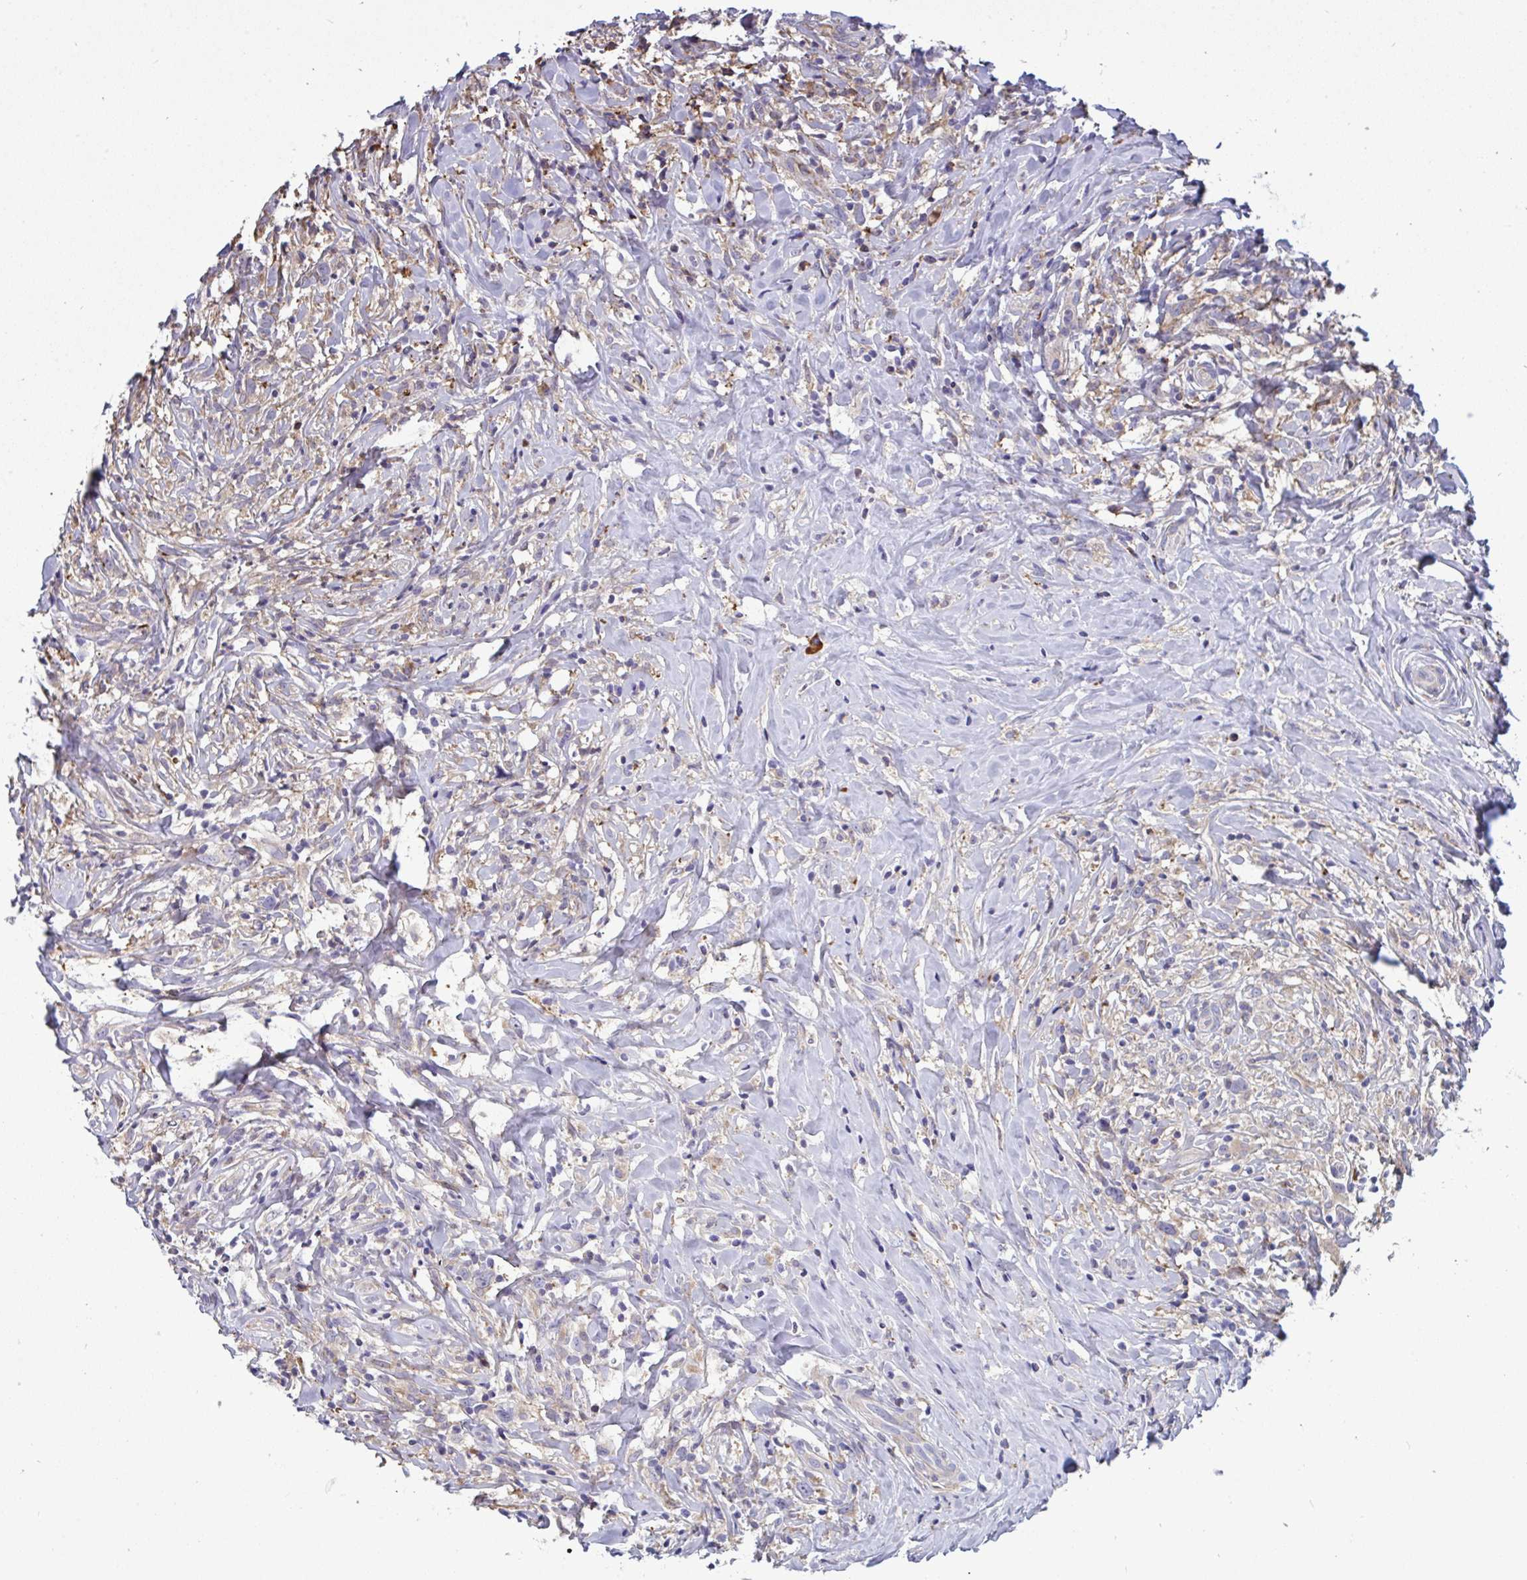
{"staining": {"intensity": "negative", "quantity": "none", "location": "none"}, "tissue": "lymphoma", "cell_type": "Tumor cells", "image_type": "cancer", "snomed": [{"axis": "morphology", "description": "Hodgkin's disease, NOS"}, {"axis": "topography", "description": "No Tissue"}], "caption": "An IHC image of Hodgkin's disease is shown. There is no staining in tumor cells of Hodgkin's disease. (Brightfield microscopy of DAB (3,3'-diaminobenzidine) immunohistochemistry (IHC) at high magnification).", "gene": "MYMK", "patient": {"sex": "female", "age": 21}}